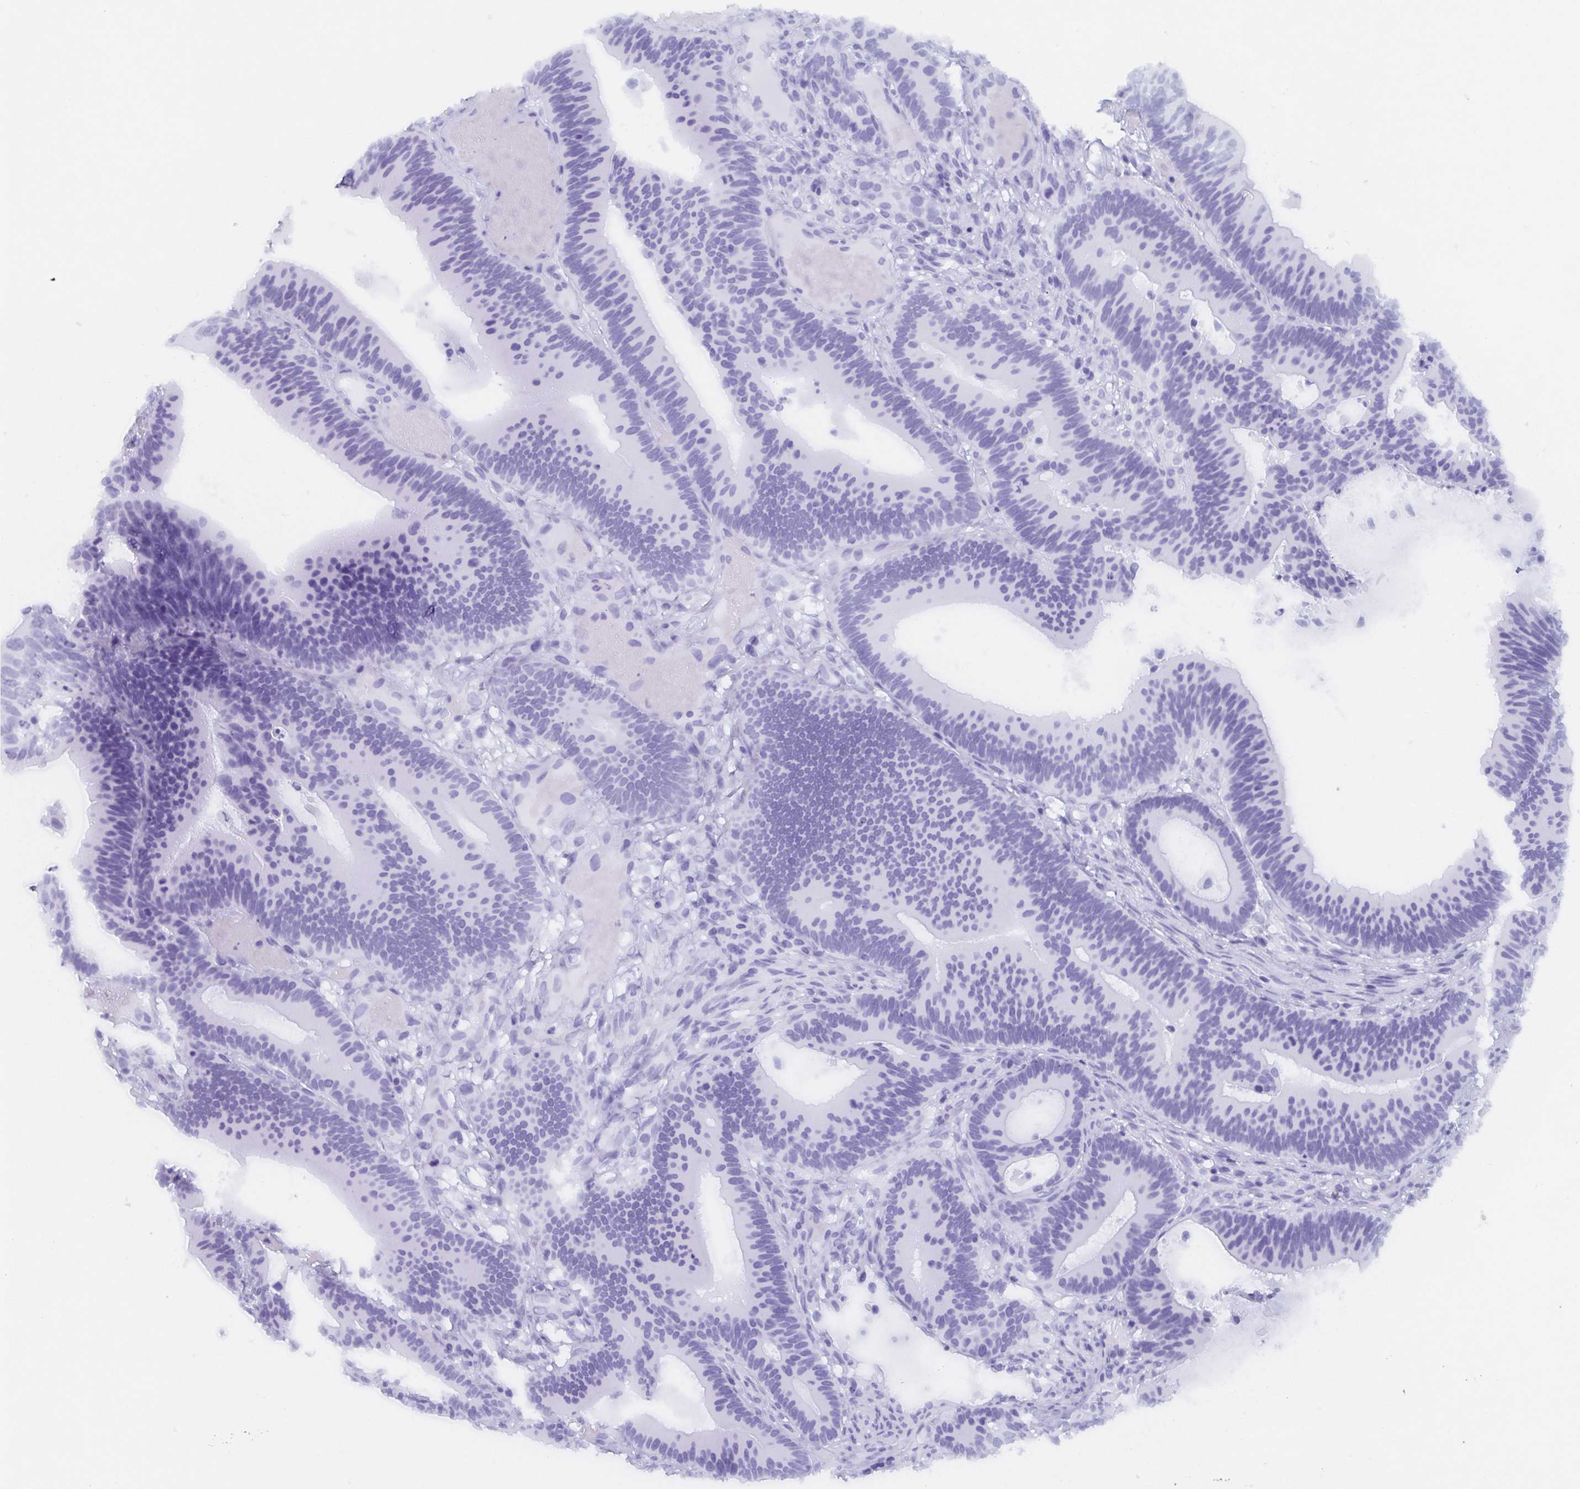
{"staining": {"intensity": "negative", "quantity": "none", "location": "none"}, "tissue": "colorectal cancer", "cell_type": "Tumor cells", "image_type": "cancer", "snomed": [{"axis": "morphology", "description": "Adenocarcinoma, NOS"}, {"axis": "topography", "description": "Colon"}], "caption": "Immunohistochemical staining of human colorectal cancer (adenocarcinoma) exhibits no significant expression in tumor cells.", "gene": "AGFG2", "patient": {"sex": "female", "age": 78}}